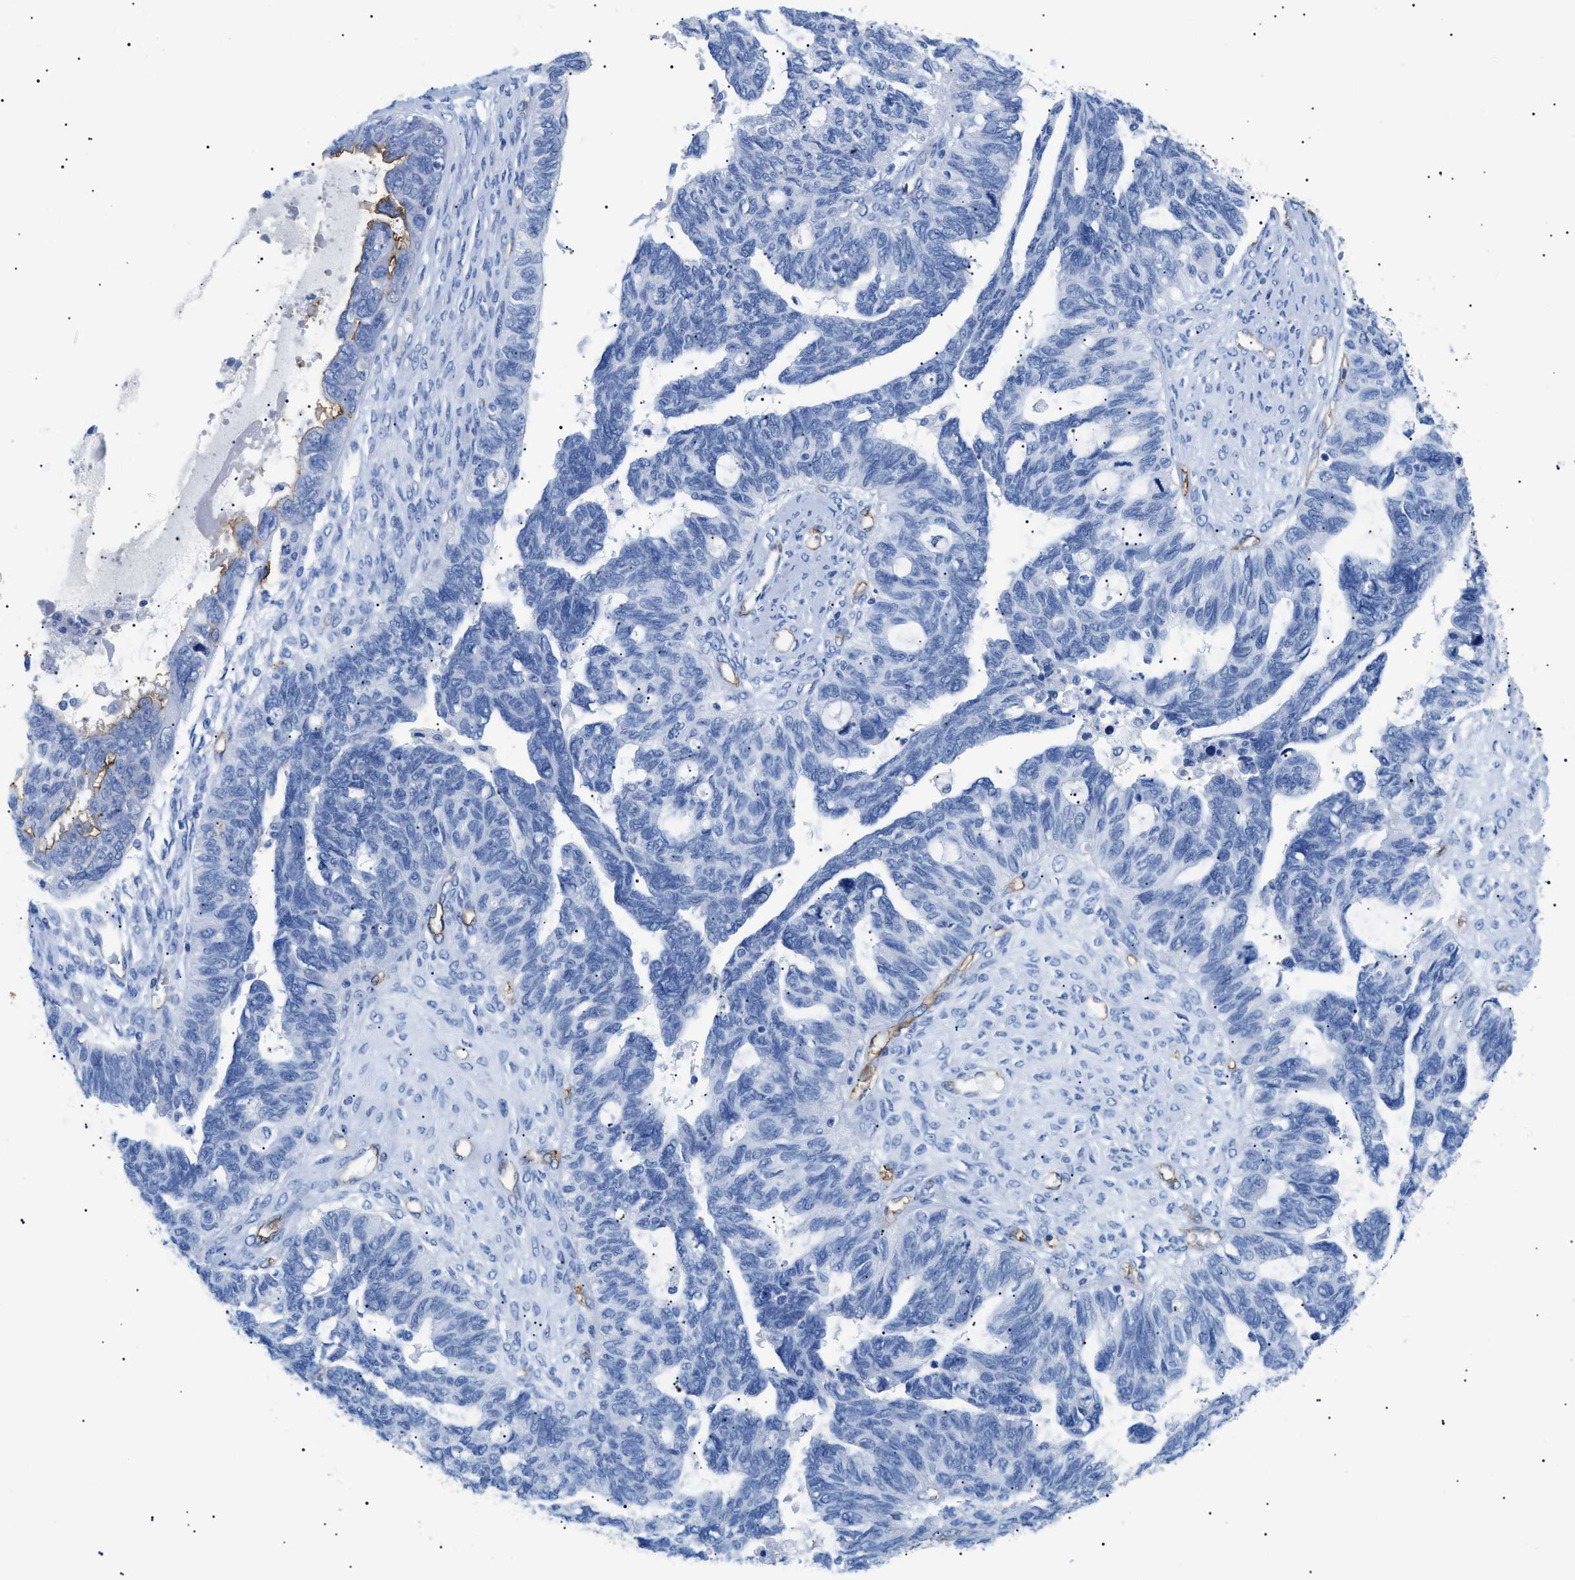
{"staining": {"intensity": "negative", "quantity": "none", "location": "none"}, "tissue": "ovarian cancer", "cell_type": "Tumor cells", "image_type": "cancer", "snomed": [{"axis": "morphology", "description": "Cystadenocarcinoma, serous, NOS"}, {"axis": "topography", "description": "Ovary"}], "caption": "Tumor cells are negative for protein expression in human serous cystadenocarcinoma (ovarian). (DAB IHC visualized using brightfield microscopy, high magnification).", "gene": "PODXL", "patient": {"sex": "female", "age": 79}}